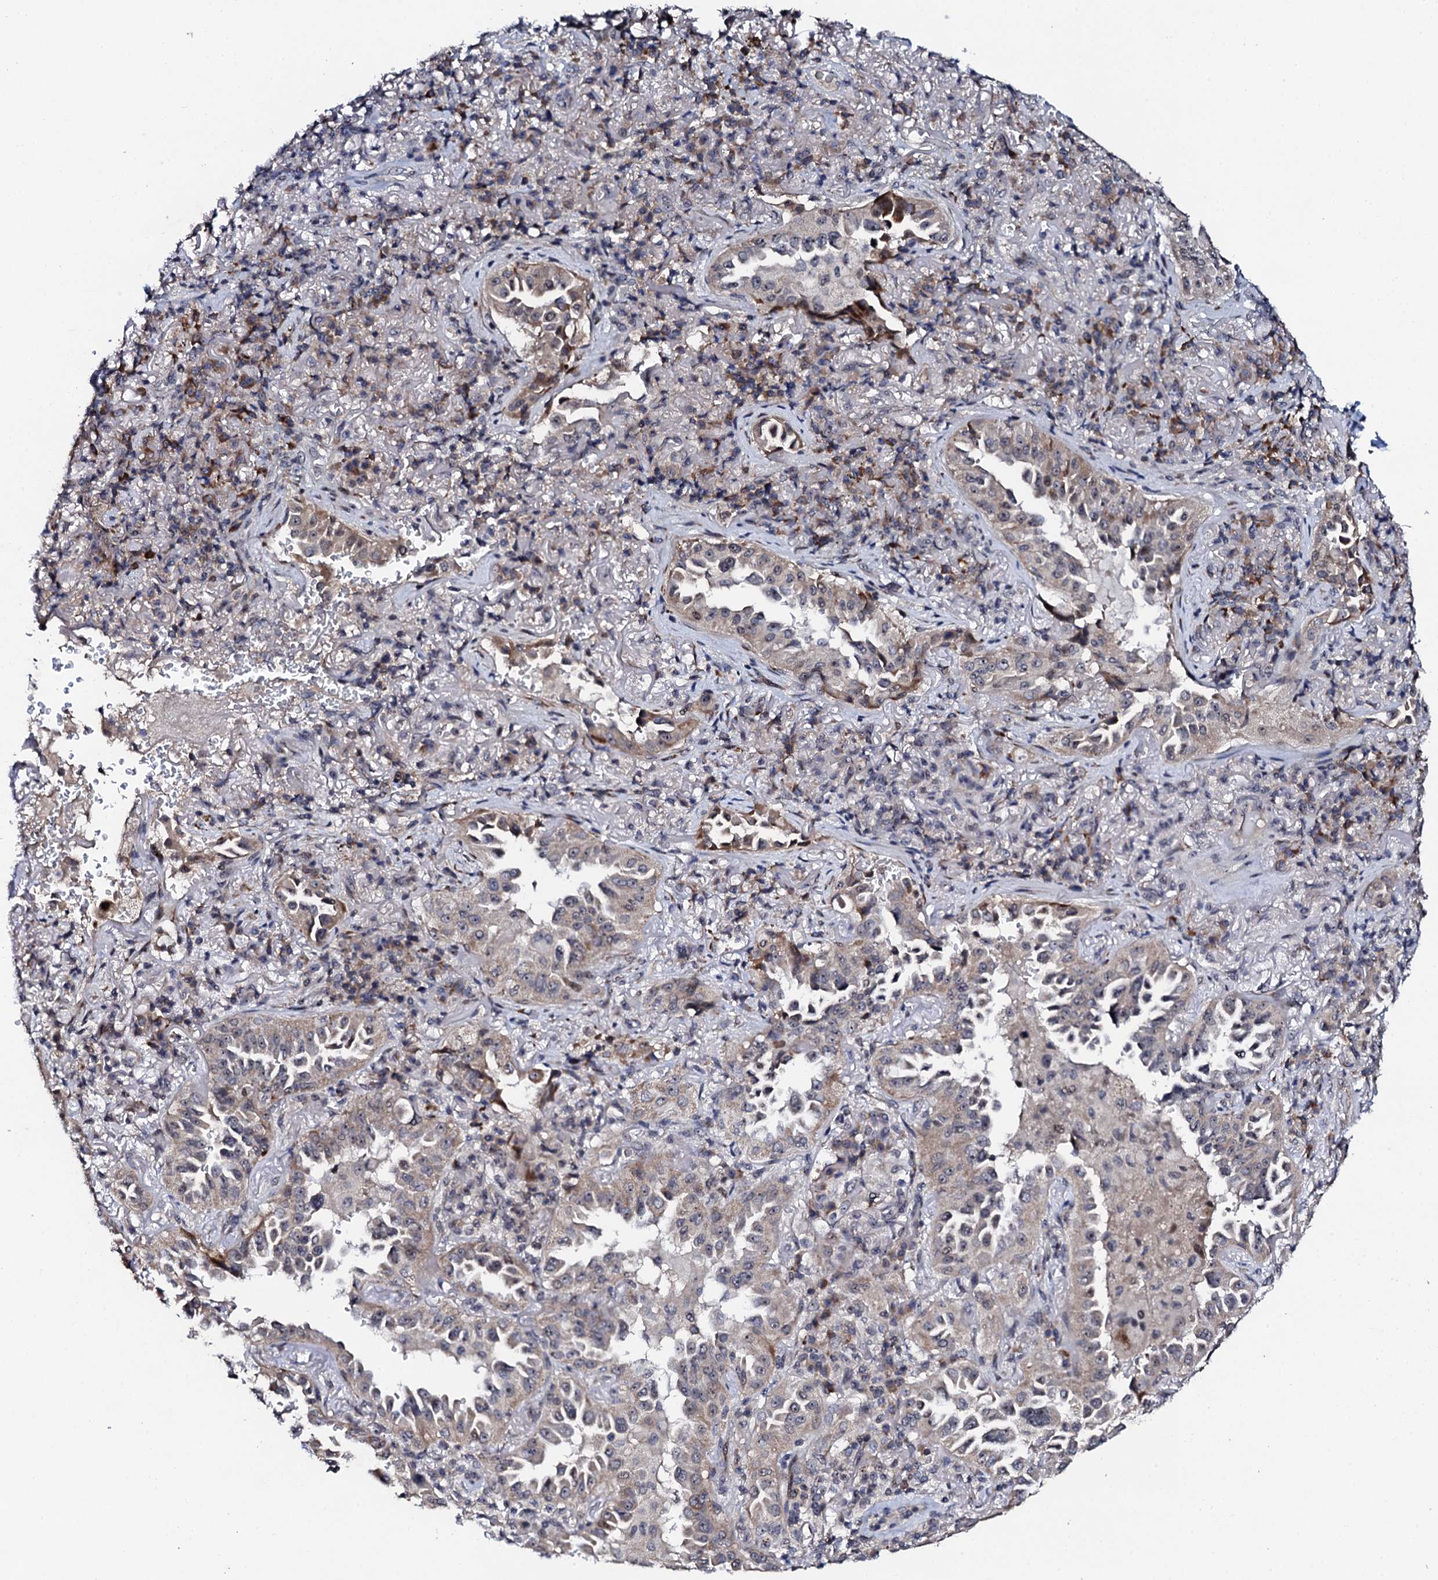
{"staining": {"intensity": "weak", "quantity": "25%-75%", "location": "cytoplasmic/membranous,nuclear"}, "tissue": "lung cancer", "cell_type": "Tumor cells", "image_type": "cancer", "snomed": [{"axis": "morphology", "description": "Adenocarcinoma, NOS"}, {"axis": "topography", "description": "Lung"}], "caption": "A low amount of weak cytoplasmic/membranous and nuclear staining is seen in about 25%-75% of tumor cells in lung cancer tissue.", "gene": "FAM111A", "patient": {"sex": "female", "age": 69}}